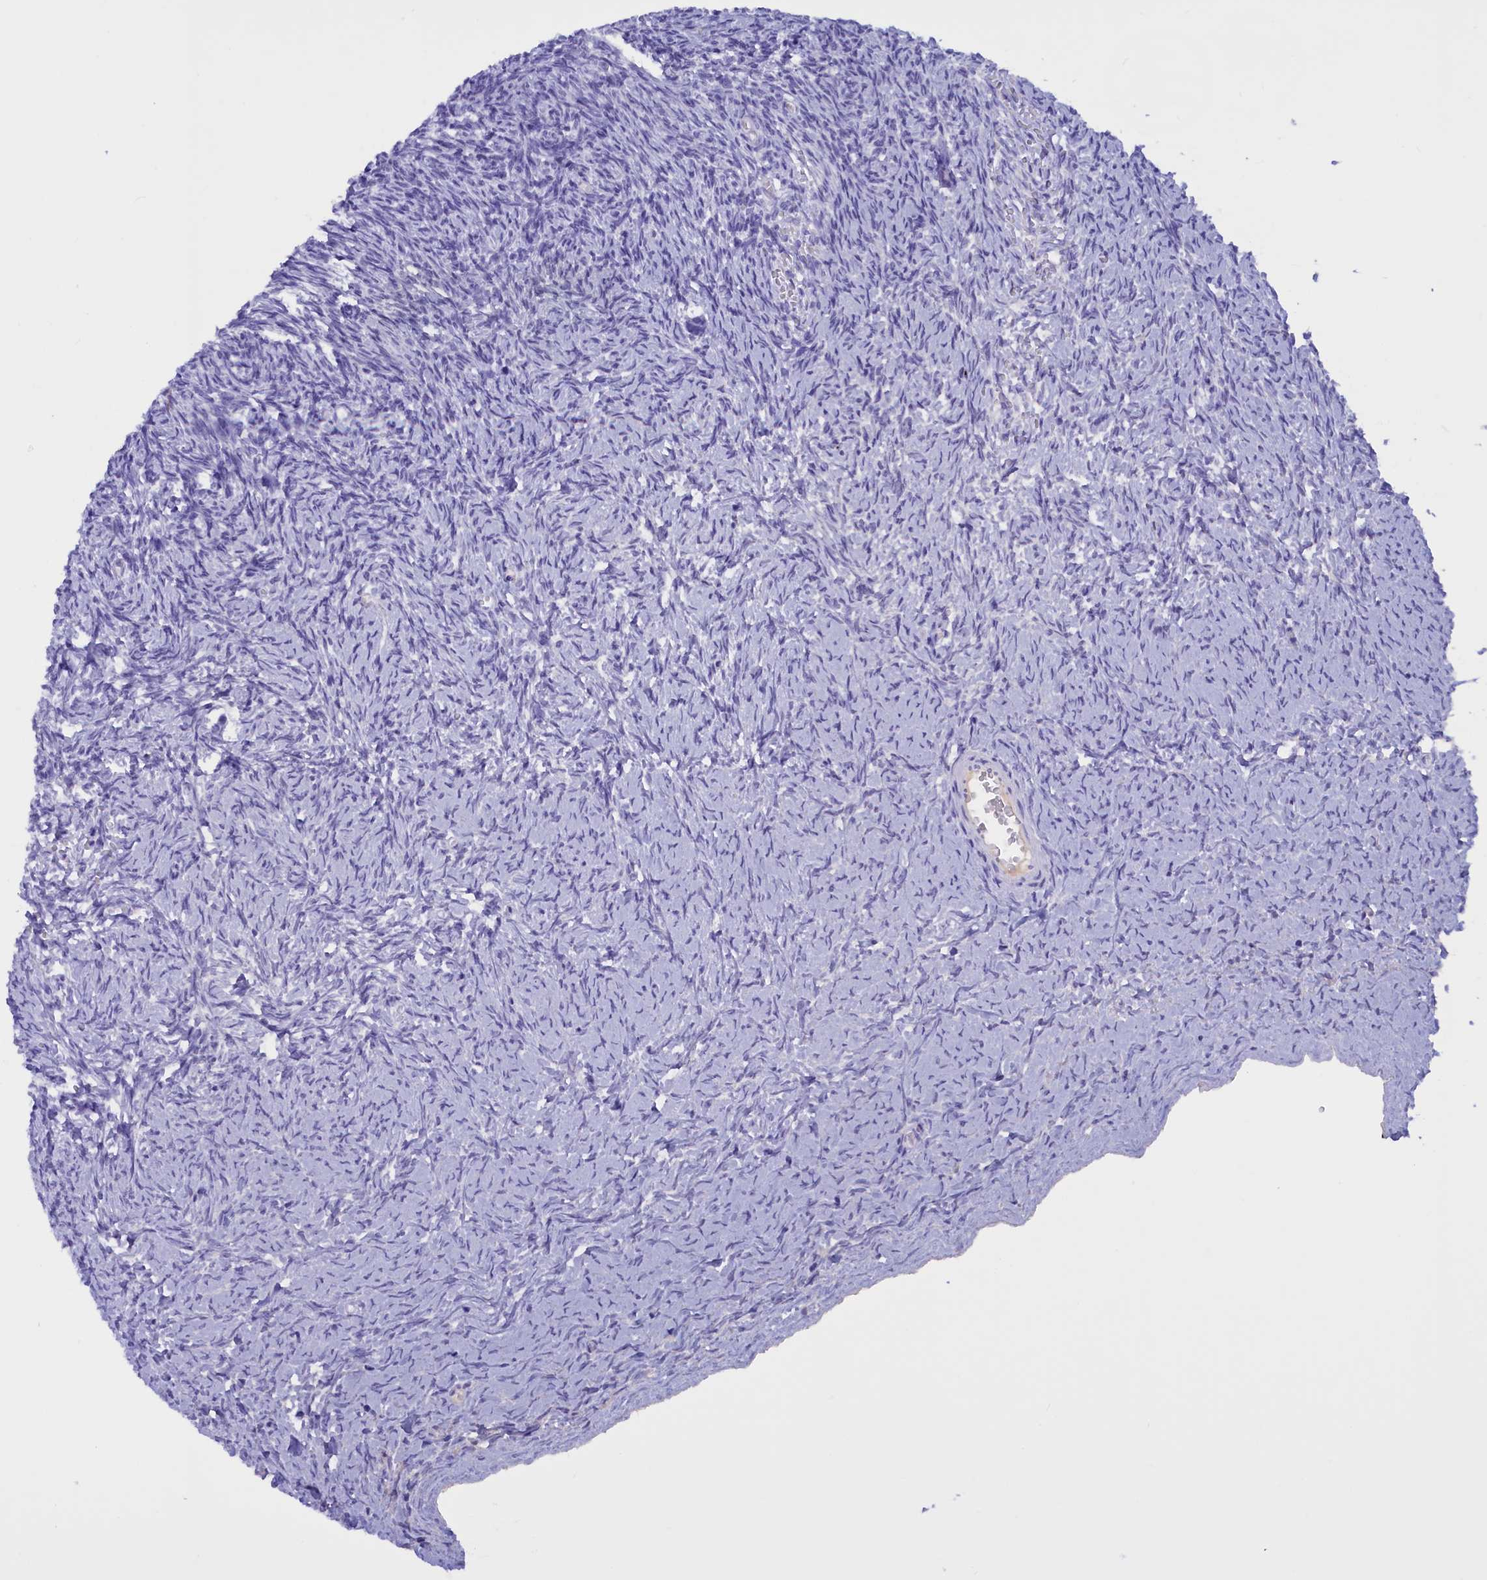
{"staining": {"intensity": "negative", "quantity": "none", "location": "none"}, "tissue": "ovary", "cell_type": "Ovarian stroma cells", "image_type": "normal", "snomed": [{"axis": "morphology", "description": "Normal tissue, NOS"}, {"axis": "topography", "description": "Ovary"}], "caption": "Immunohistochemistry (IHC) photomicrograph of unremarkable ovary: ovary stained with DAB displays no significant protein staining in ovarian stroma cells. (Brightfield microscopy of DAB IHC at high magnification).", "gene": "PROK2", "patient": {"sex": "female", "age": 39}}